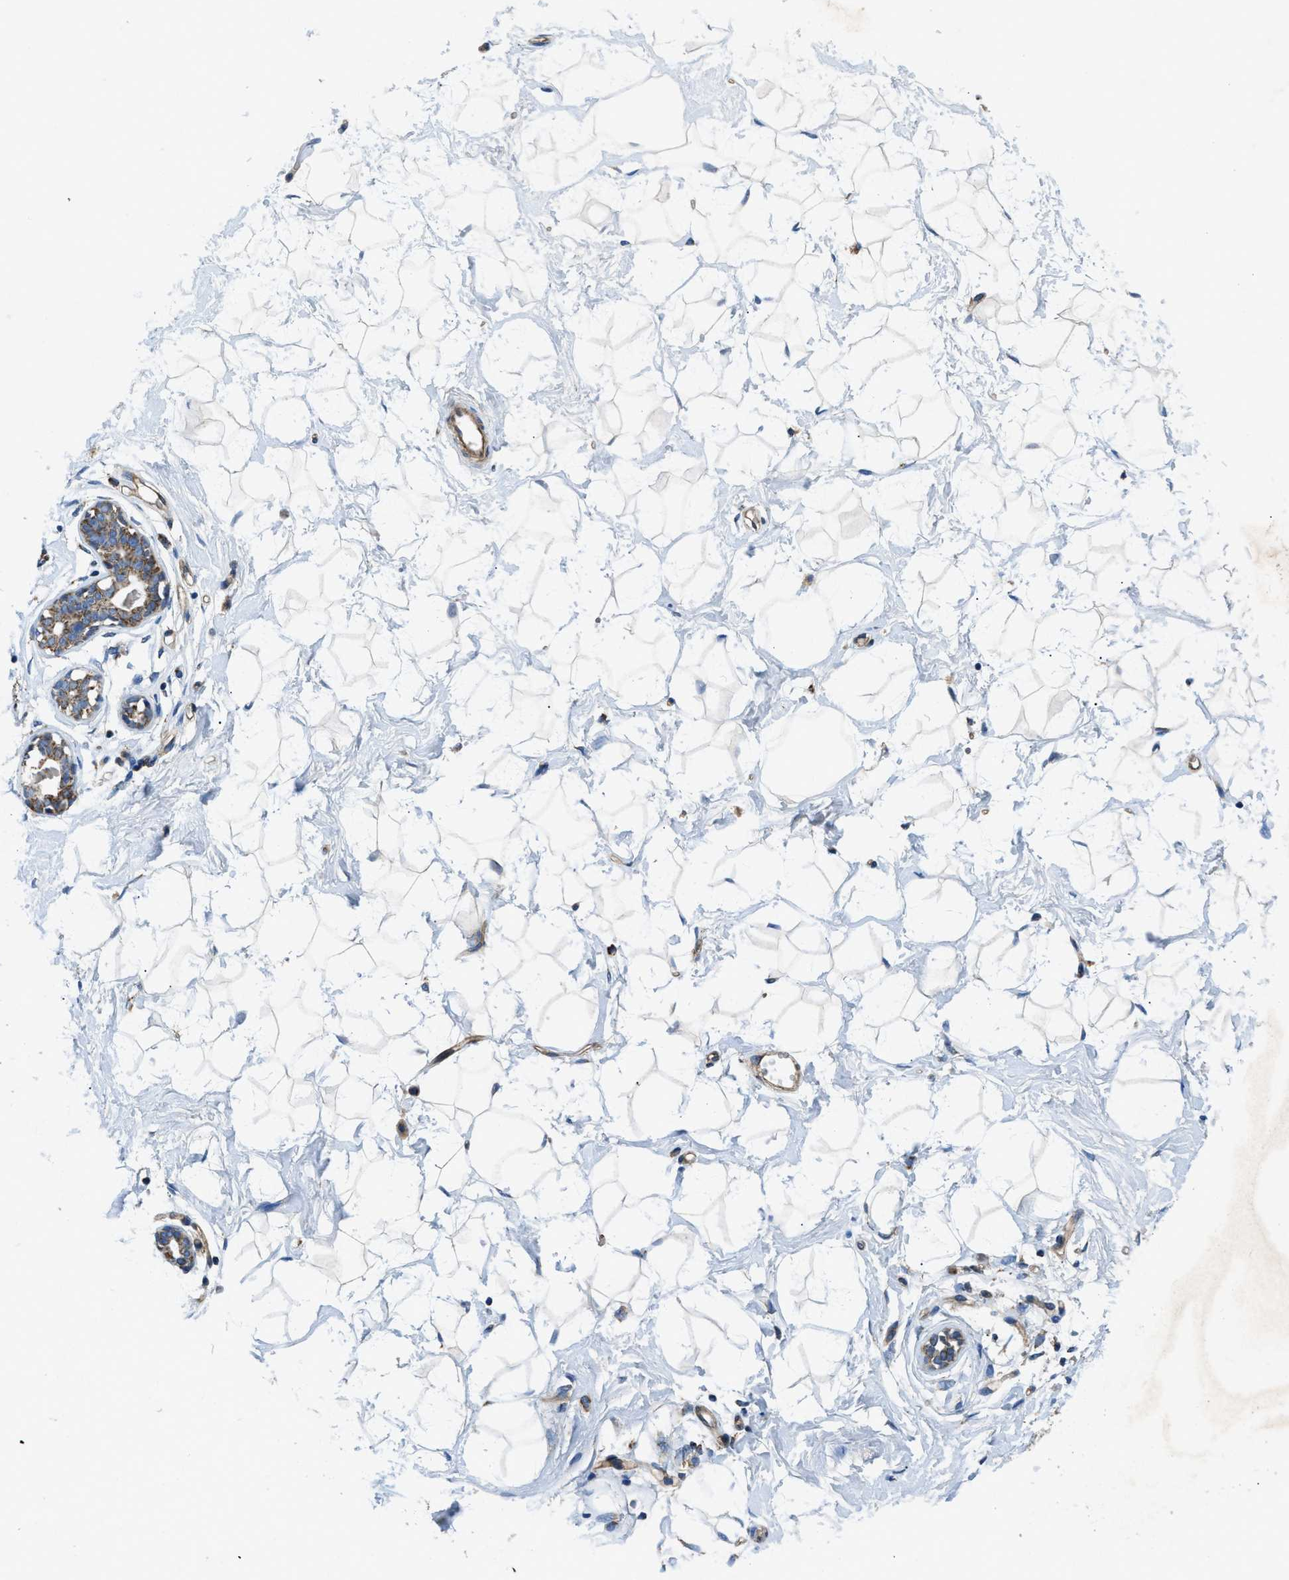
{"staining": {"intensity": "weak", "quantity": "<25%", "location": "cytoplasmic/membranous"}, "tissue": "breast", "cell_type": "Adipocytes", "image_type": "normal", "snomed": [{"axis": "morphology", "description": "Normal tissue, NOS"}, {"axis": "topography", "description": "Breast"}], "caption": "Adipocytes show no significant protein positivity in normal breast. (Stains: DAB (3,3'-diaminobenzidine) immunohistochemistry (IHC) with hematoxylin counter stain, Microscopy: brightfield microscopy at high magnification).", "gene": "STK33", "patient": {"sex": "female", "age": 23}}